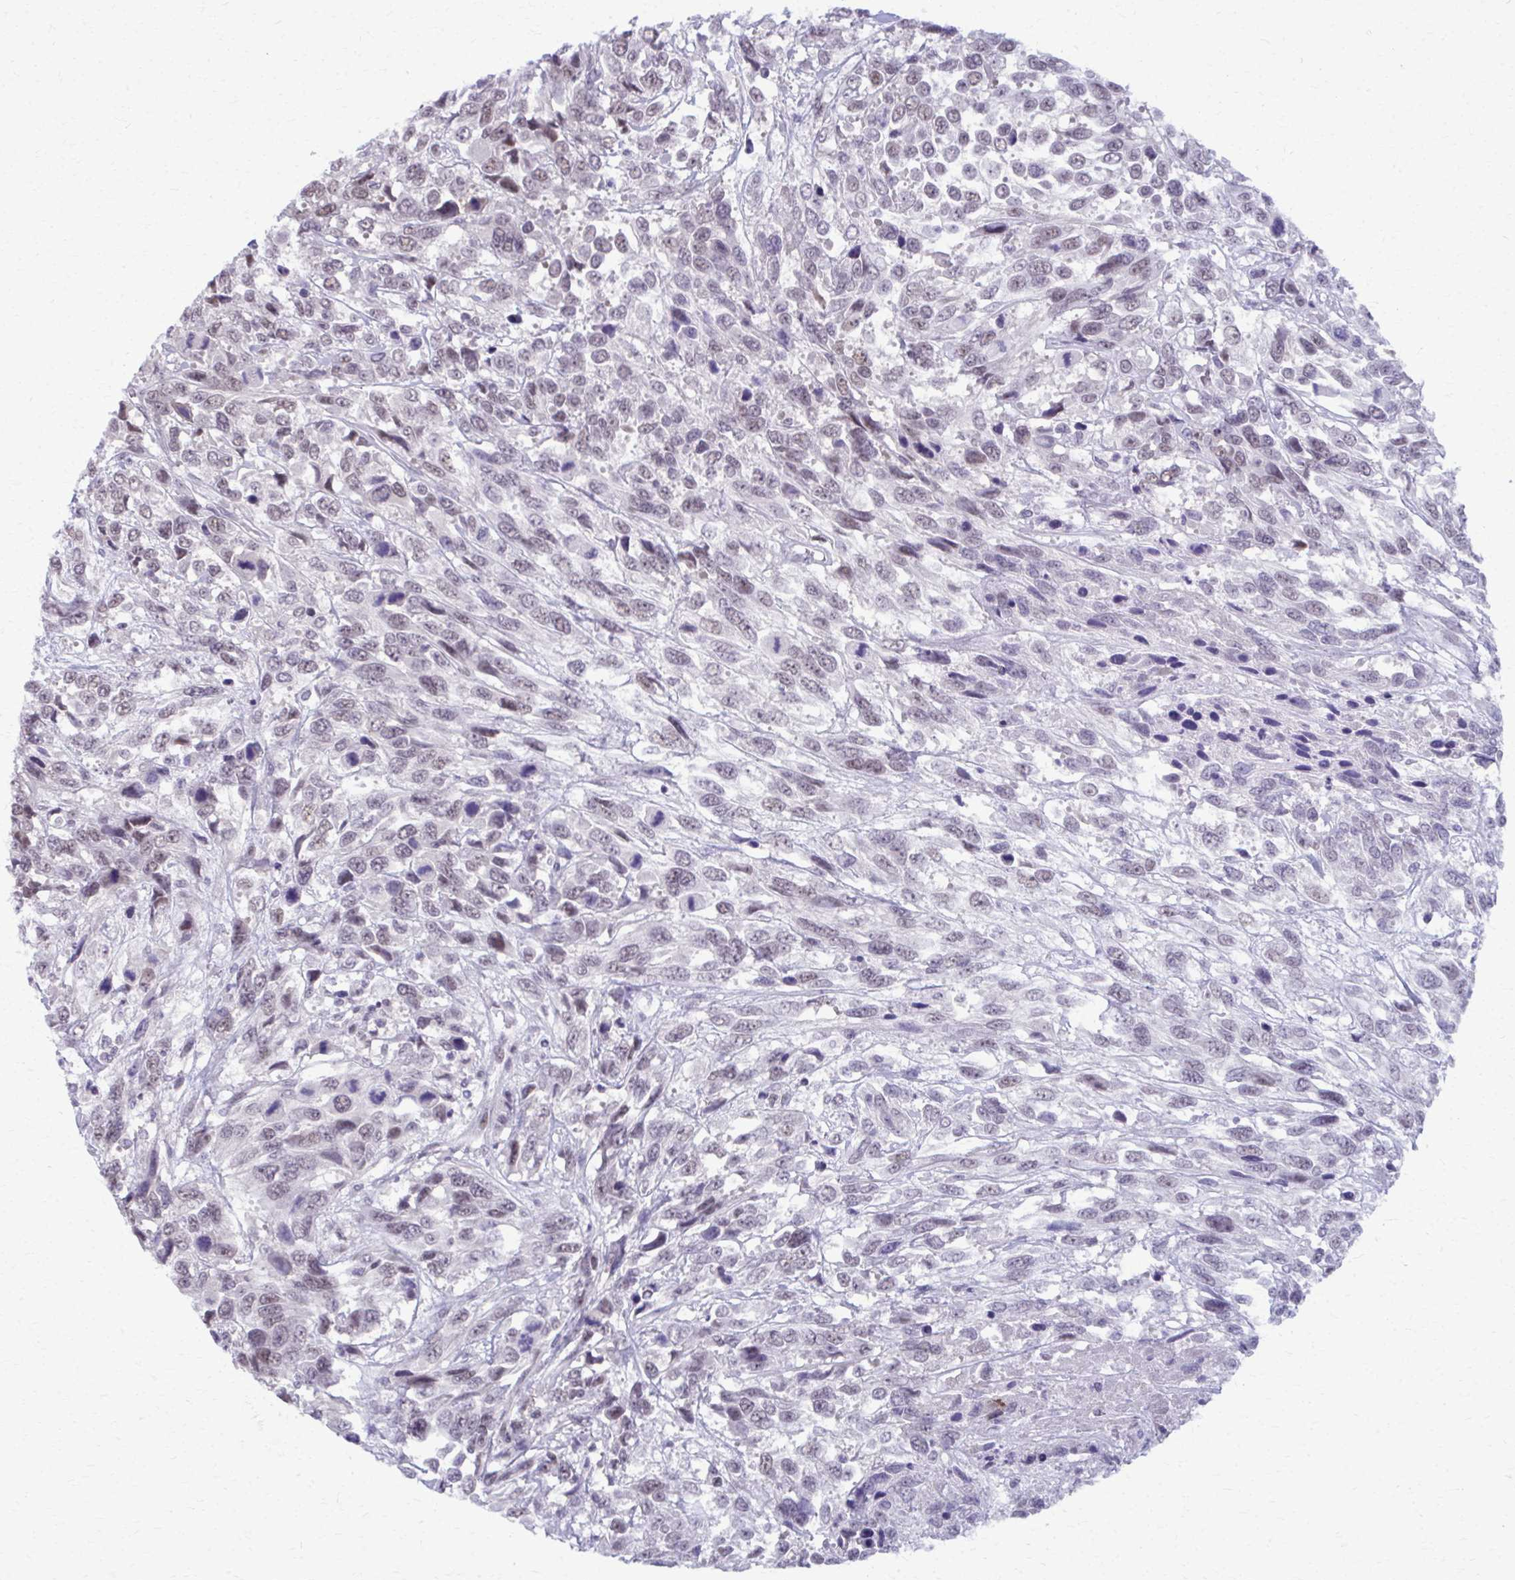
{"staining": {"intensity": "weak", "quantity": "25%-75%", "location": "nuclear"}, "tissue": "urothelial cancer", "cell_type": "Tumor cells", "image_type": "cancer", "snomed": [{"axis": "morphology", "description": "Urothelial carcinoma, High grade"}, {"axis": "topography", "description": "Urinary bladder"}], "caption": "The image exhibits staining of high-grade urothelial carcinoma, revealing weak nuclear protein staining (brown color) within tumor cells. (DAB = brown stain, brightfield microscopy at high magnification).", "gene": "MAF1", "patient": {"sex": "female", "age": 70}}